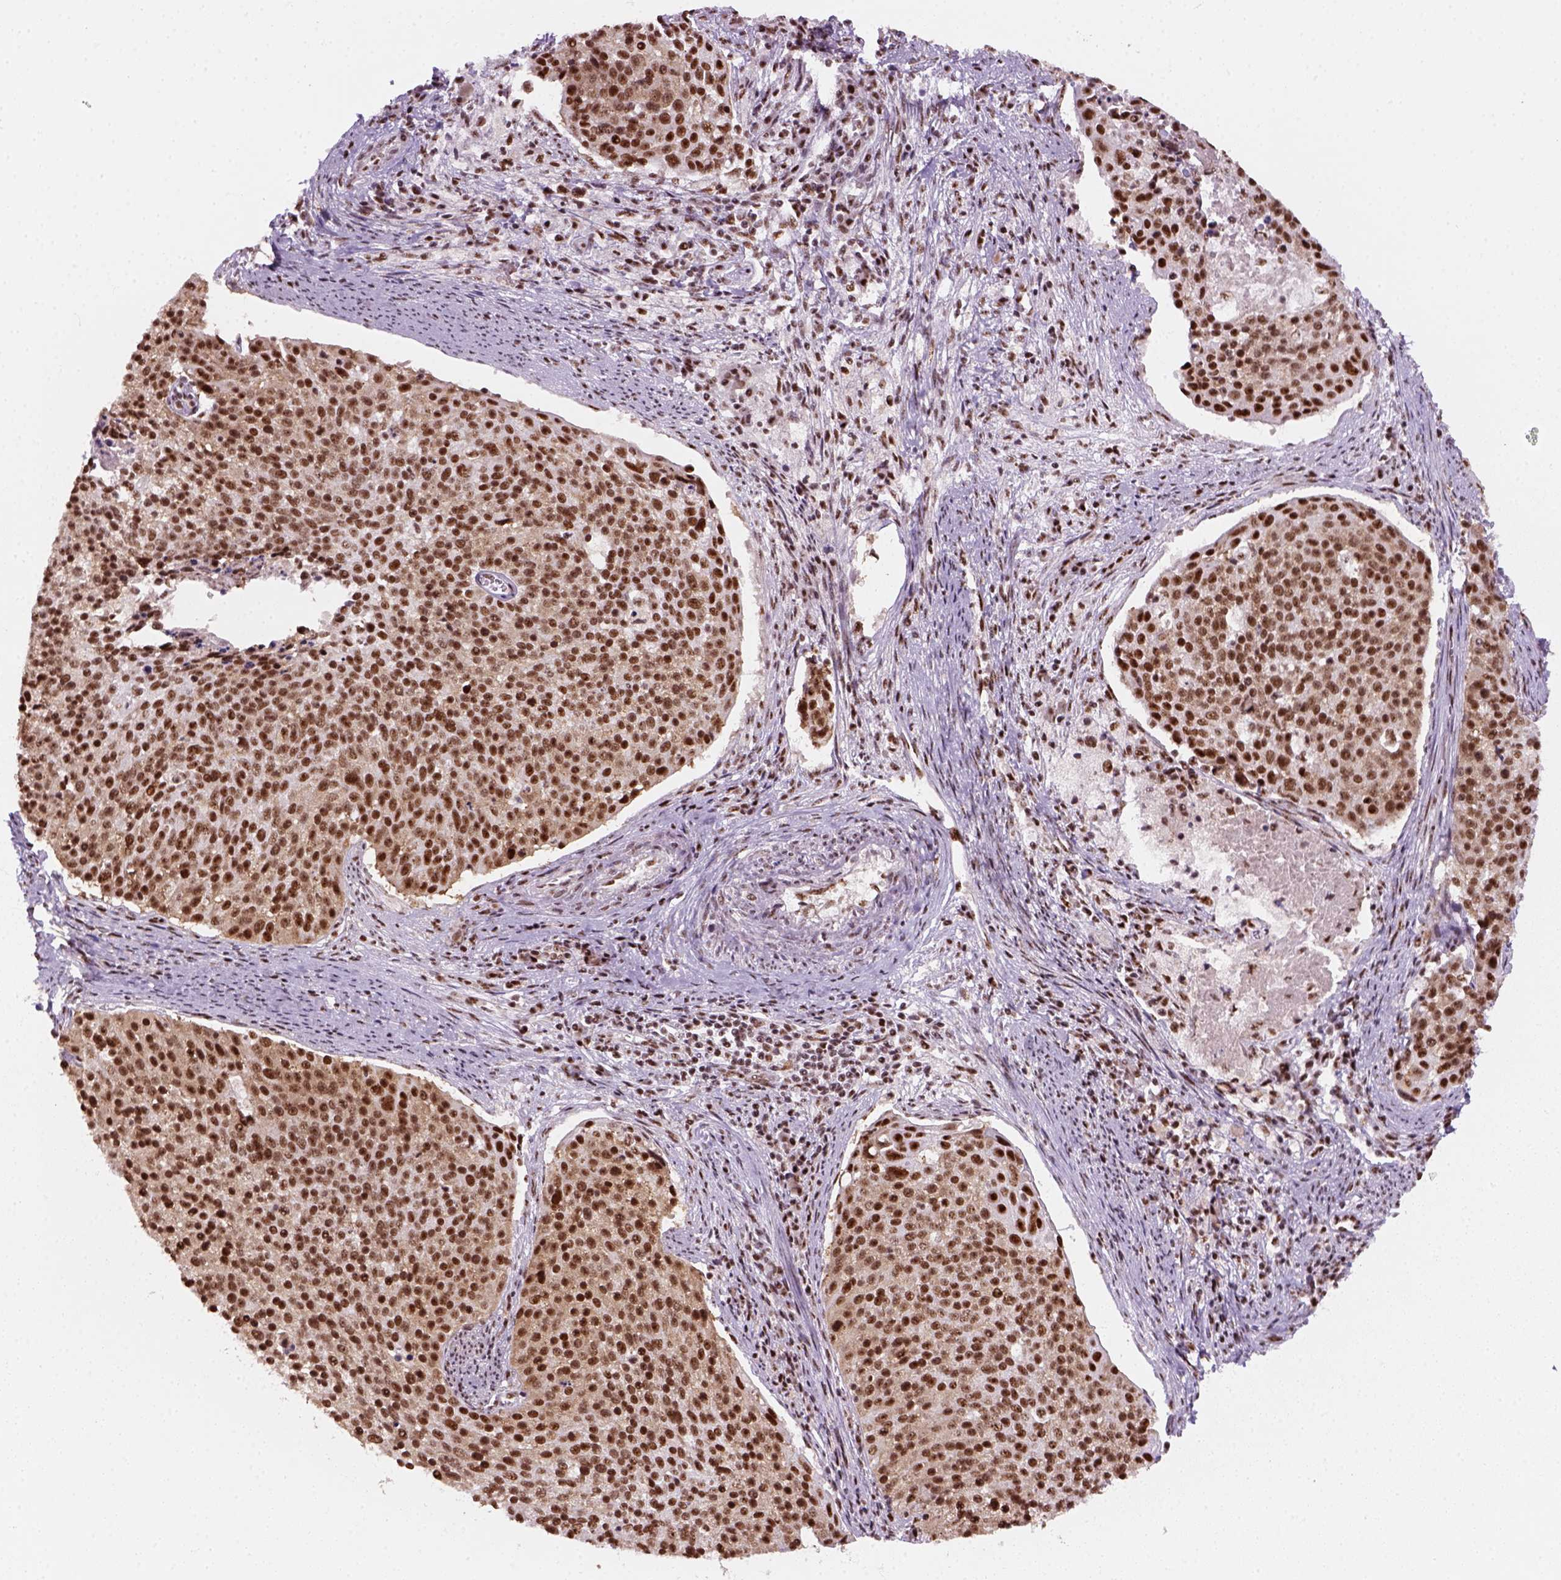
{"staining": {"intensity": "strong", "quantity": ">75%", "location": "nuclear"}, "tissue": "cervical cancer", "cell_type": "Tumor cells", "image_type": "cancer", "snomed": [{"axis": "morphology", "description": "Squamous cell carcinoma, NOS"}, {"axis": "topography", "description": "Cervix"}], "caption": "Immunohistochemistry (DAB (3,3'-diaminobenzidine)) staining of human cervical cancer reveals strong nuclear protein positivity in approximately >75% of tumor cells.", "gene": "GTF2F1", "patient": {"sex": "female", "age": 39}}